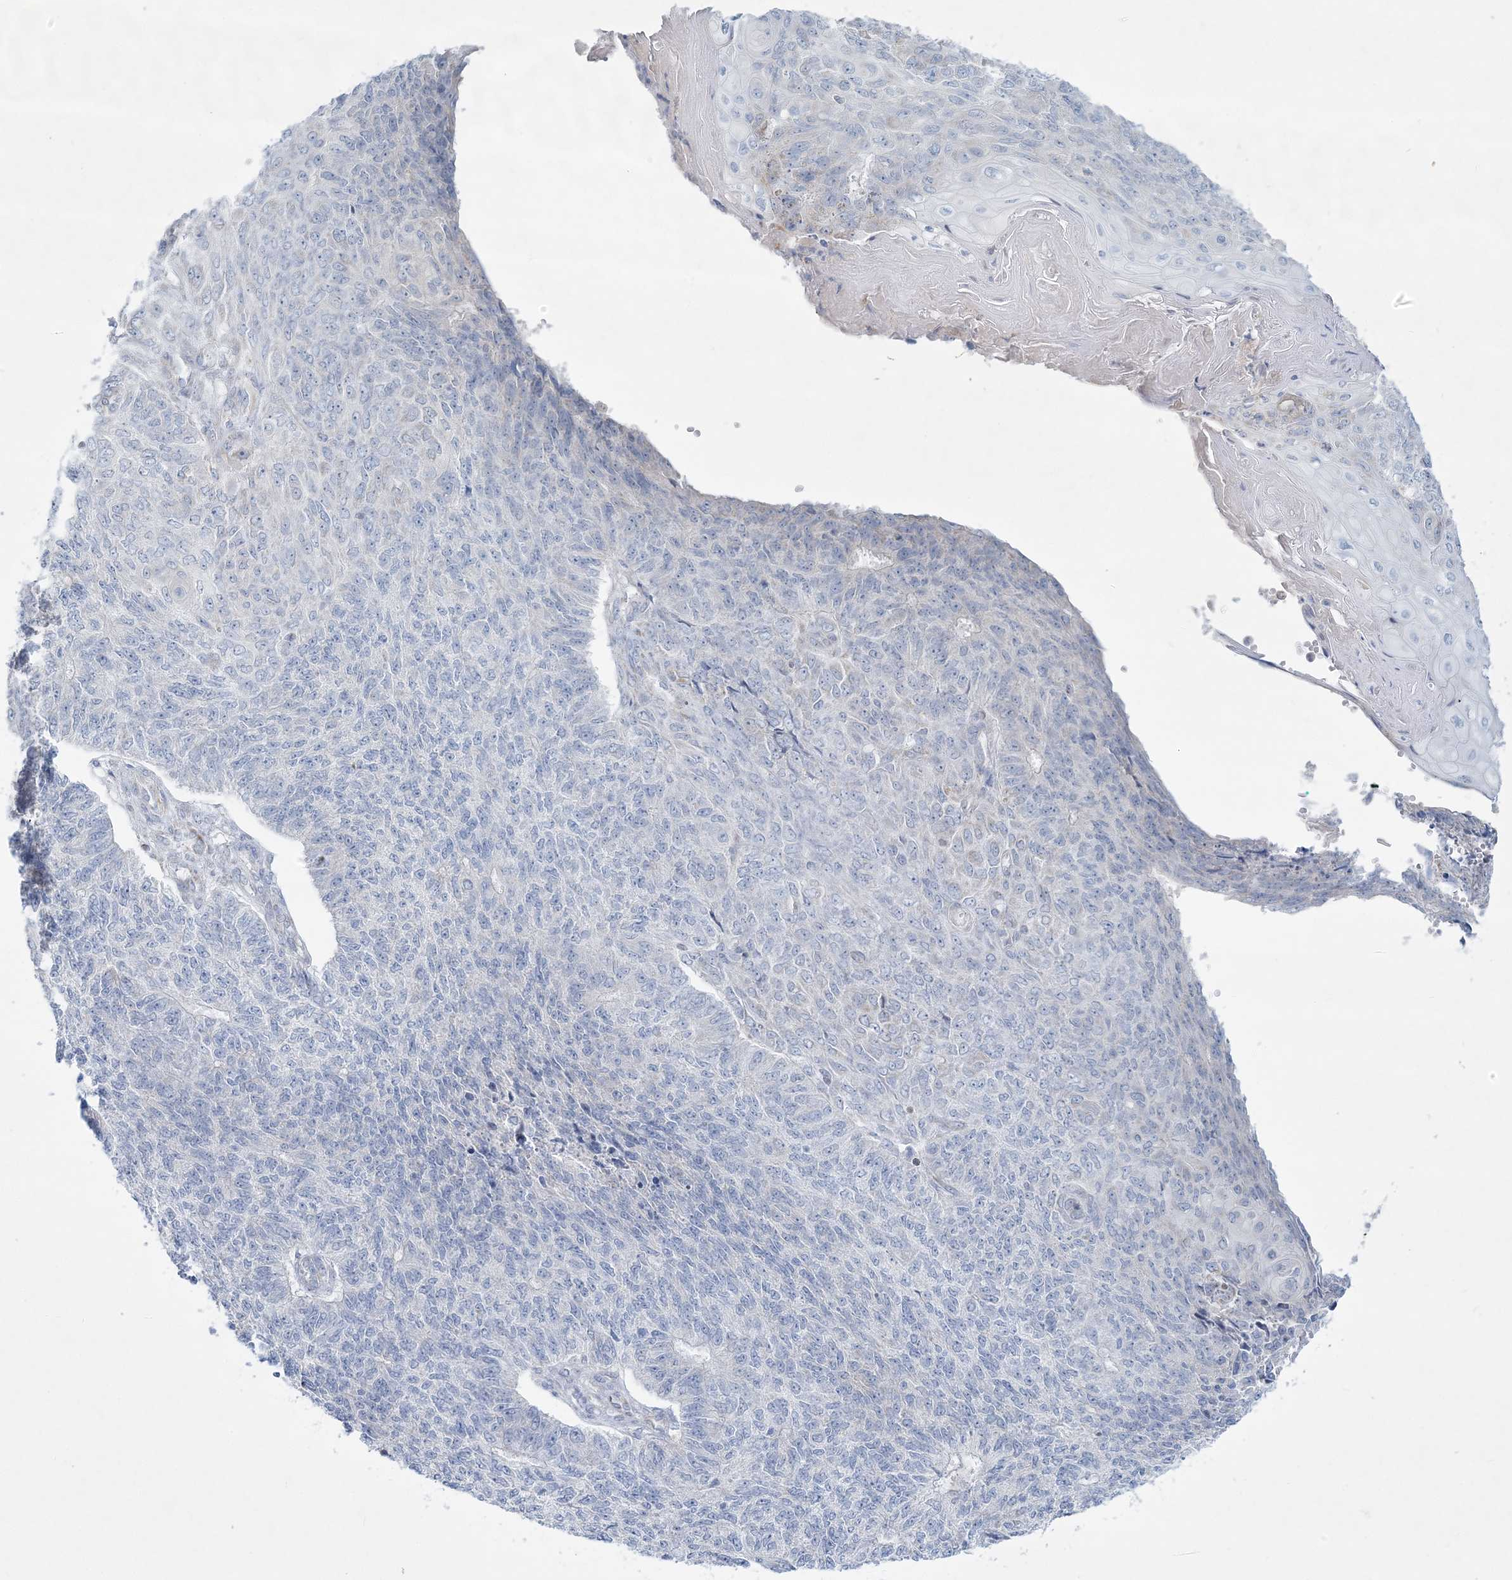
{"staining": {"intensity": "negative", "quantity": "none", "location": "none"}, "tissue": "endometrial cancer", "cell_type": "Tumor cells", "image_type": "cancer", "snomed": [{"axis": "morphology", "description": "Adenocarcinoma, NOS"}, {"axis": "topography", "description": "Endometrium"}], "caption": "High magnification brightfield microscopy of endometrial adenocarcinoma stained with DAB (brown) and counterstained with hematoxylin (blue): tumor cells show no significant expression. The staining is performed using DAB brown chromogen with nuclei counter-stained in using hematoxylin.", "gene": "TBC1D7", "patient": {"sex": "female", "age": 32}}